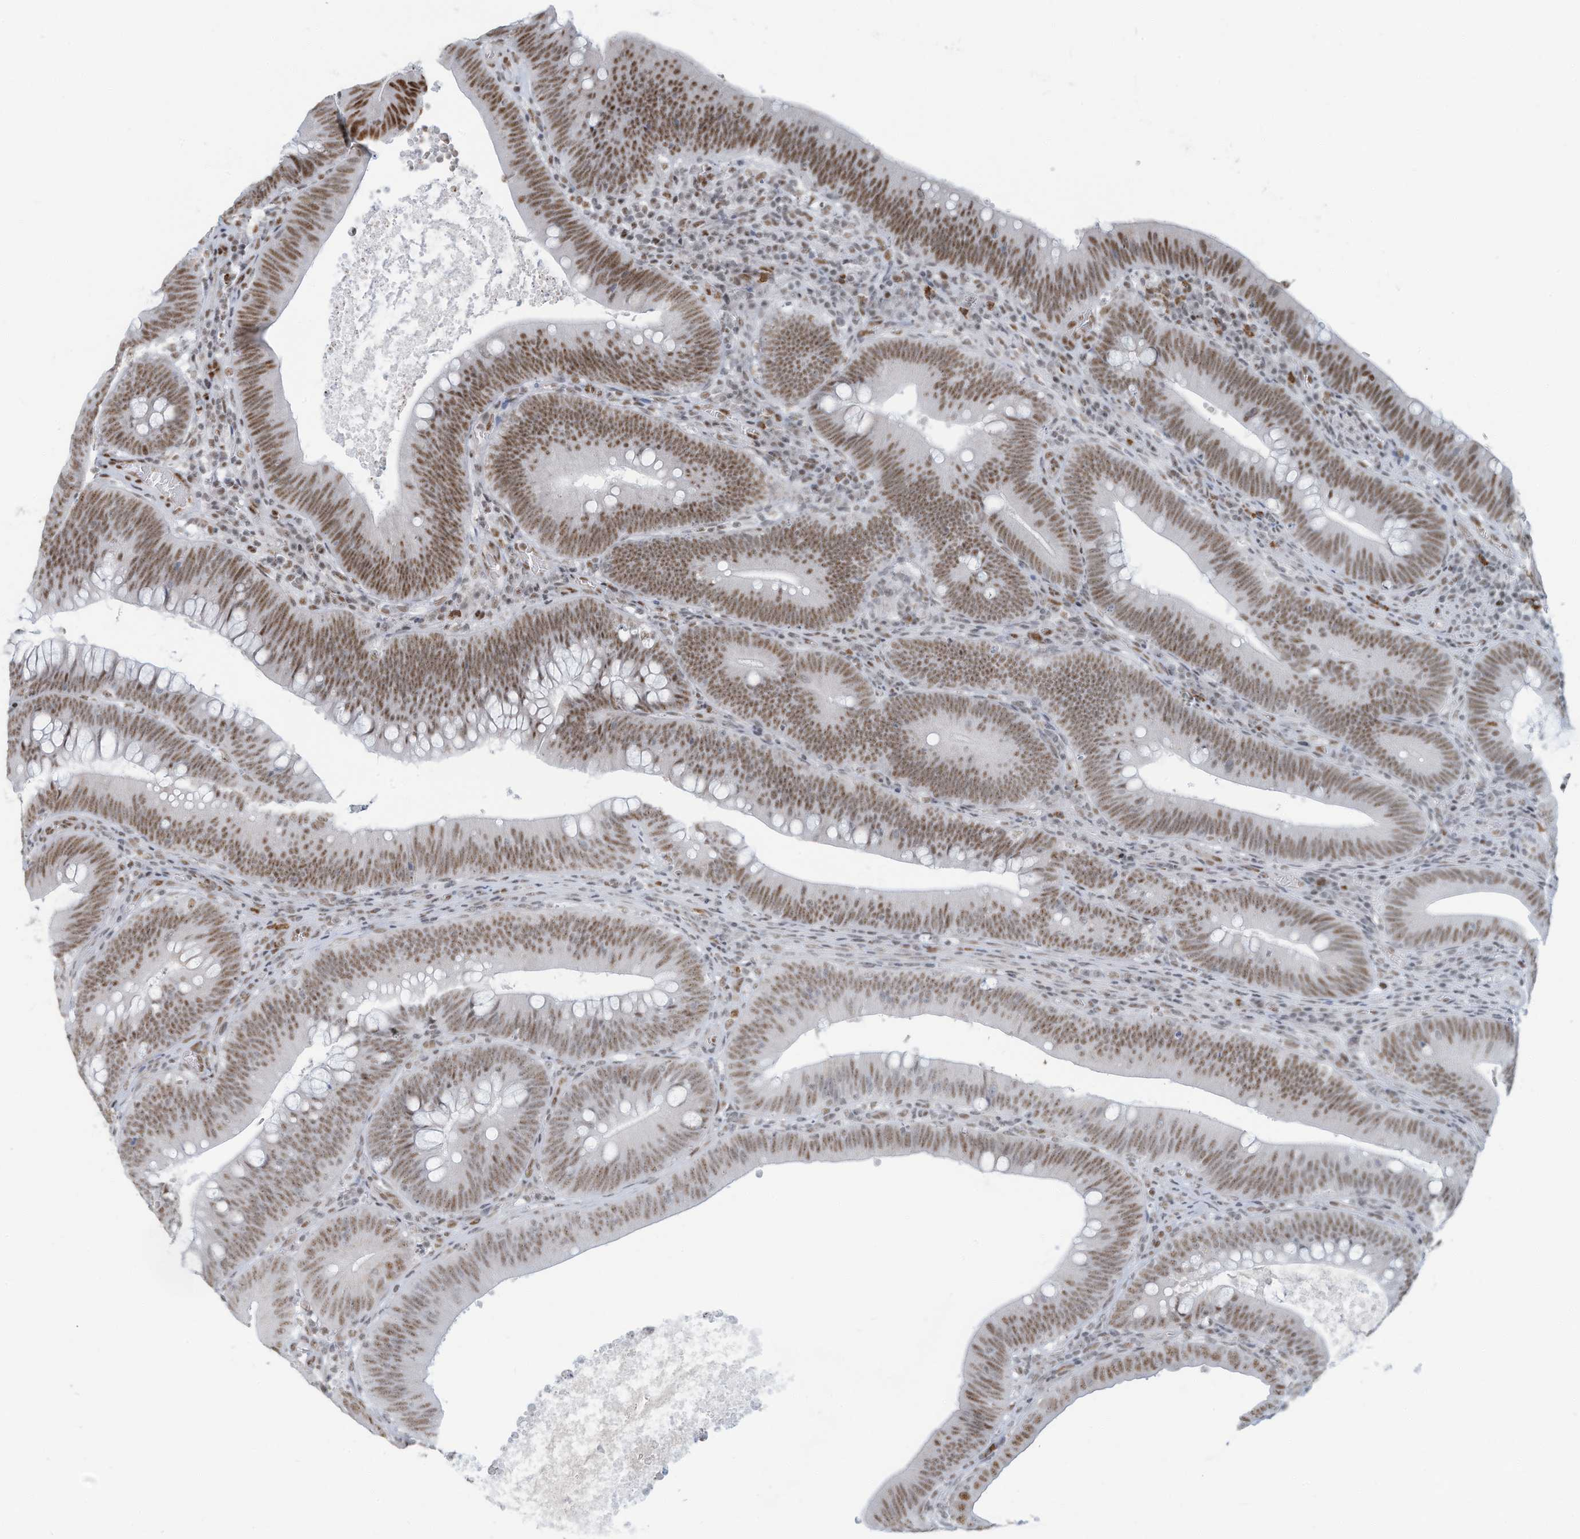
{"staining": {"intensity": "strong", "quantity": ">75%", "location": "nuclear"}, "tissue": "colorectal cancer", "cell_type": "Tumor cells", "image_type": "cancer", "snomed": [{"axis": "morphology", "description": "Normal tissue, NOS"}, {"axis": "topography", "description": "Colon"}], "caption": "A brown stain labels strong nuclear expression of a protein in human colorectal cancer tumor cells. The staining was performed using DAB (3,3'-diaminobenzidine) to visualize the protein expression in brown, while the nuclei were stained in blue with hematoxylin (Magnification: 20x).", "gene": "SARNP", "patient": {"sex": "female", "age": 82}}